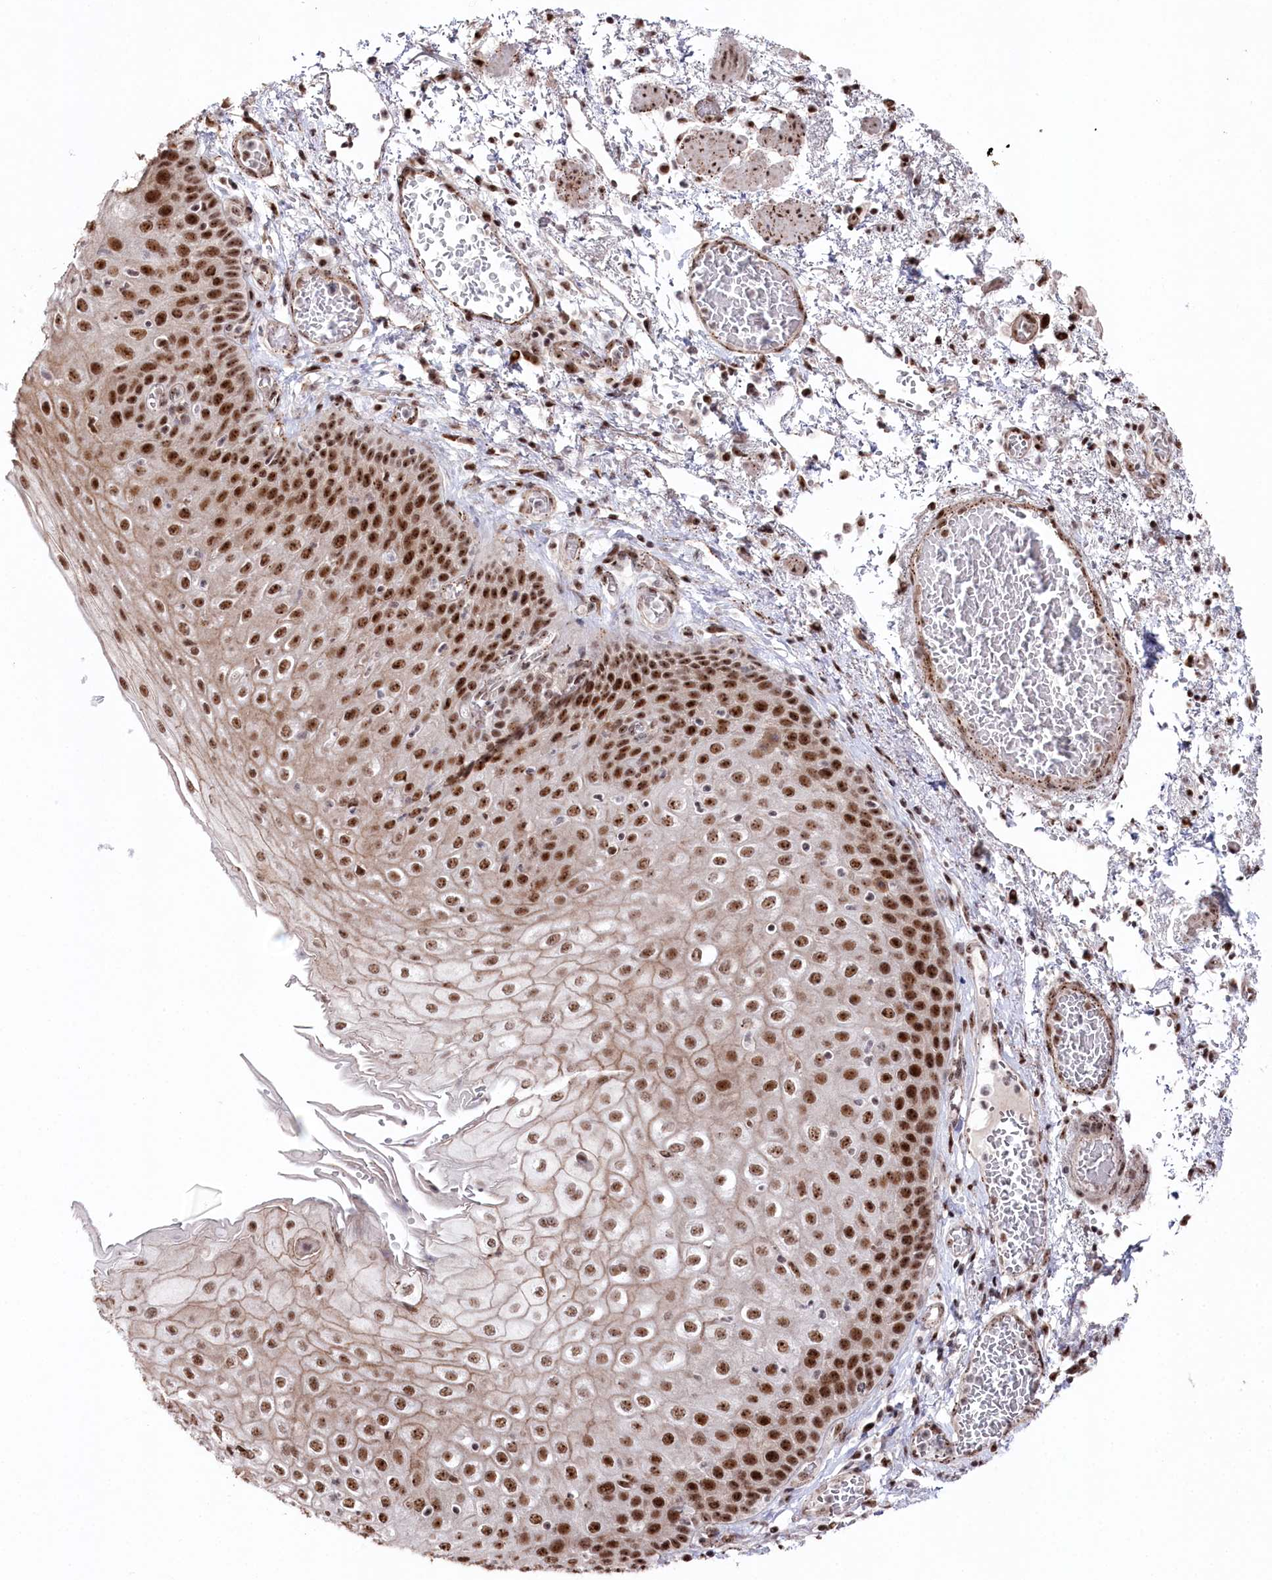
{"staining": {"intensity": "strong", "quantity": ">75%", "location": "nuclear"}, "tissue": "esophagus", "cell_type": "Squamous epithelial cells", "image_type": "normal", "snomed": [{"axis": "morphology", "description": "Normal tissue, NOS"}, {"axis": "topography", "description": "Esophagus"}], "caption": "Immunohistochemistry (IHC) of normal human esophagus displays high levels of strong nuclear expression in approximately >75% of squamous epithelial cells. The staining was performed using DAB (3,3'-diaminobenzidine) to visualize the protein expression in brown, while the nuclei were stained in blue with hematoxylin (Magnification: 20x).", "gene": "POLR2H", "patient": {"sex": "male", "age": 81}}